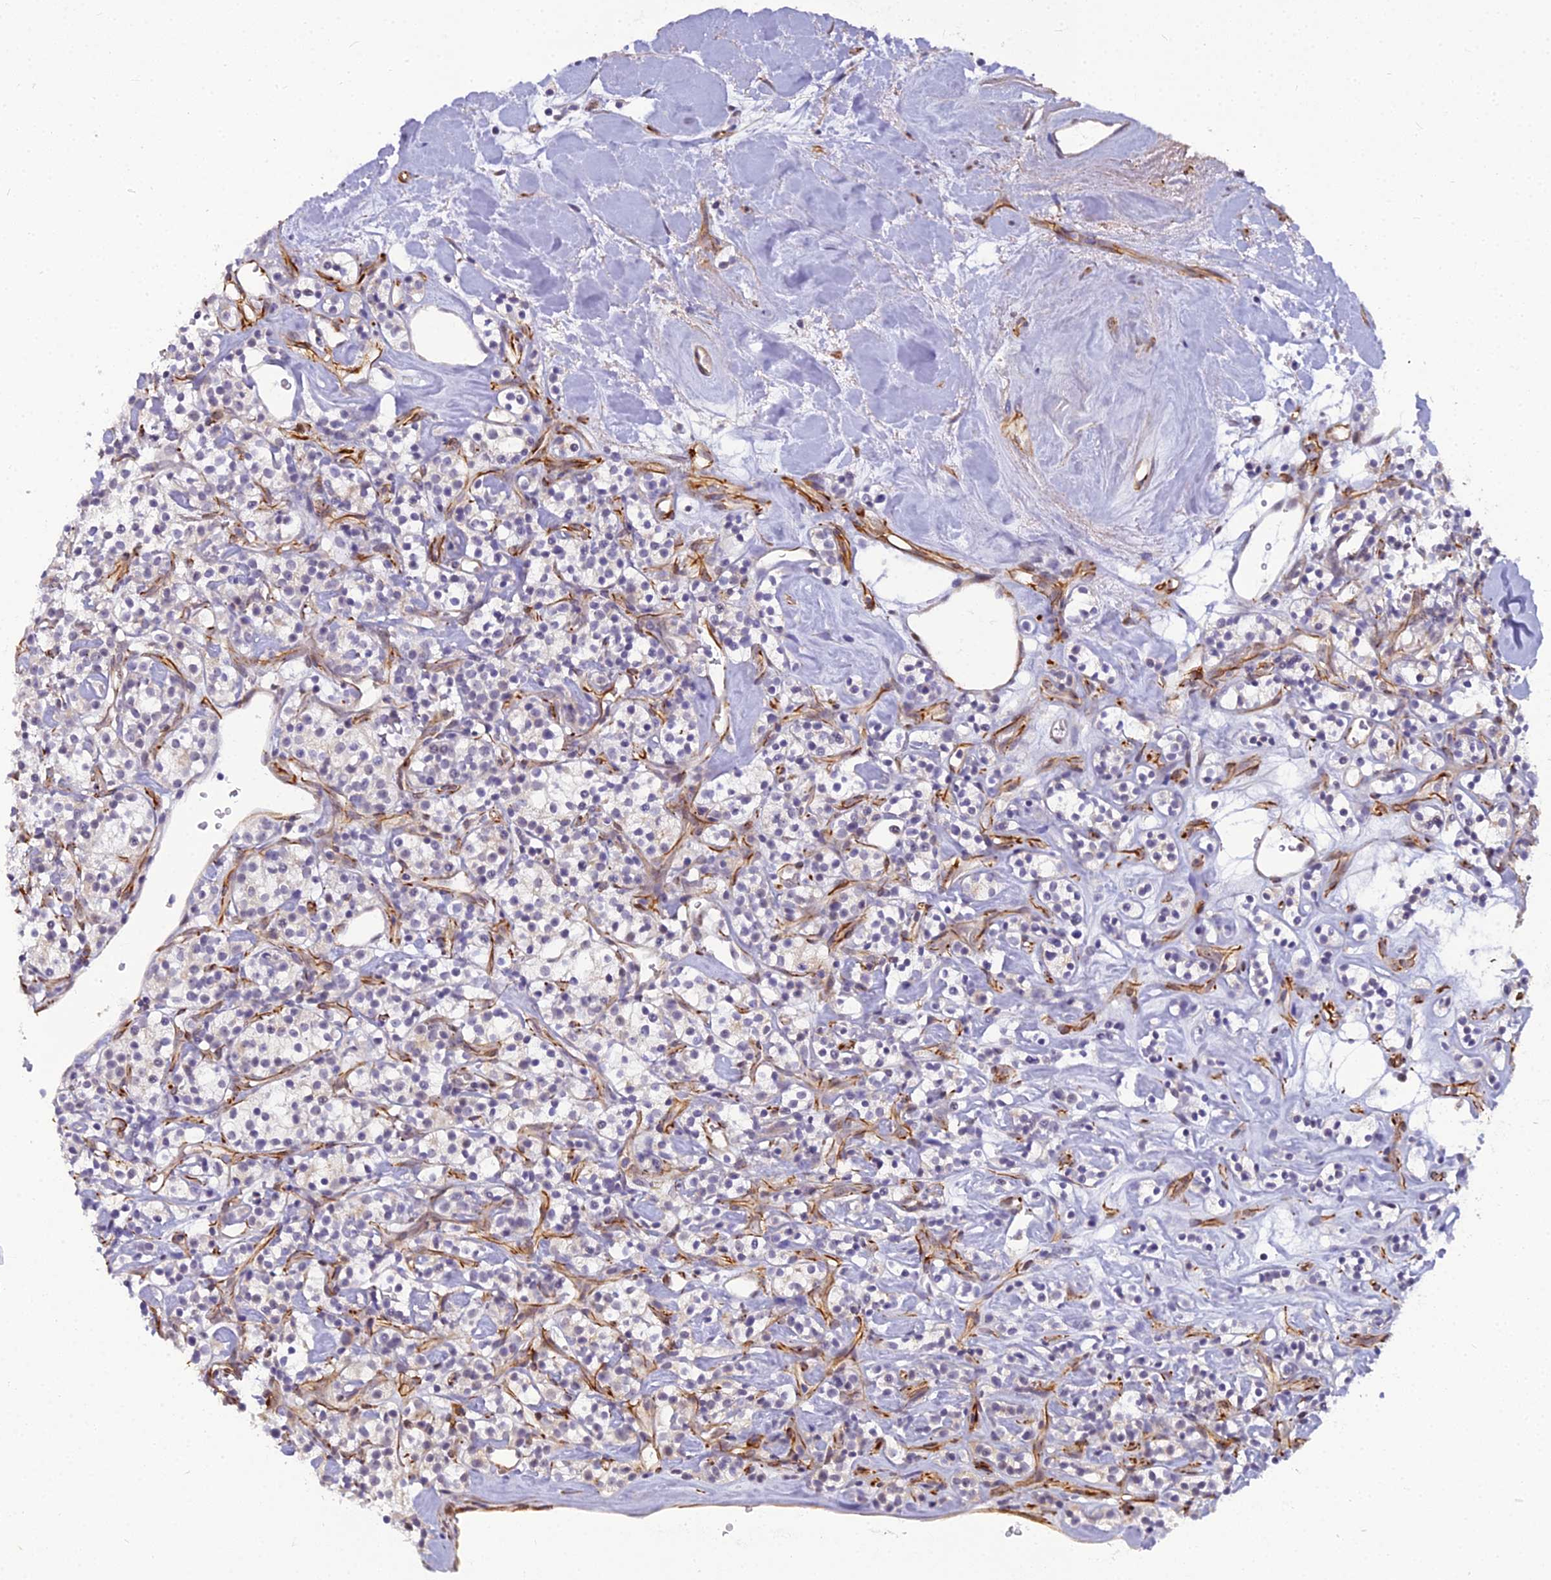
{"staining": {"intensity": "negative", "quantity": "none", "location": "none"}, "tissue": "renal cancer", "cell_type": "Tumor cells", "image_type": "cancer", "snomed": [{"axis": "morphology", "description": "Adenocarcinoma, NOS"}, {"axis": "topography", "description": "Kidney"}], "caption": "Protein analysis of renal cancer exhibits no significant expression in tumor cells.", "gene": "RGL3", "patient": {"sex": "male", "age": 77}}